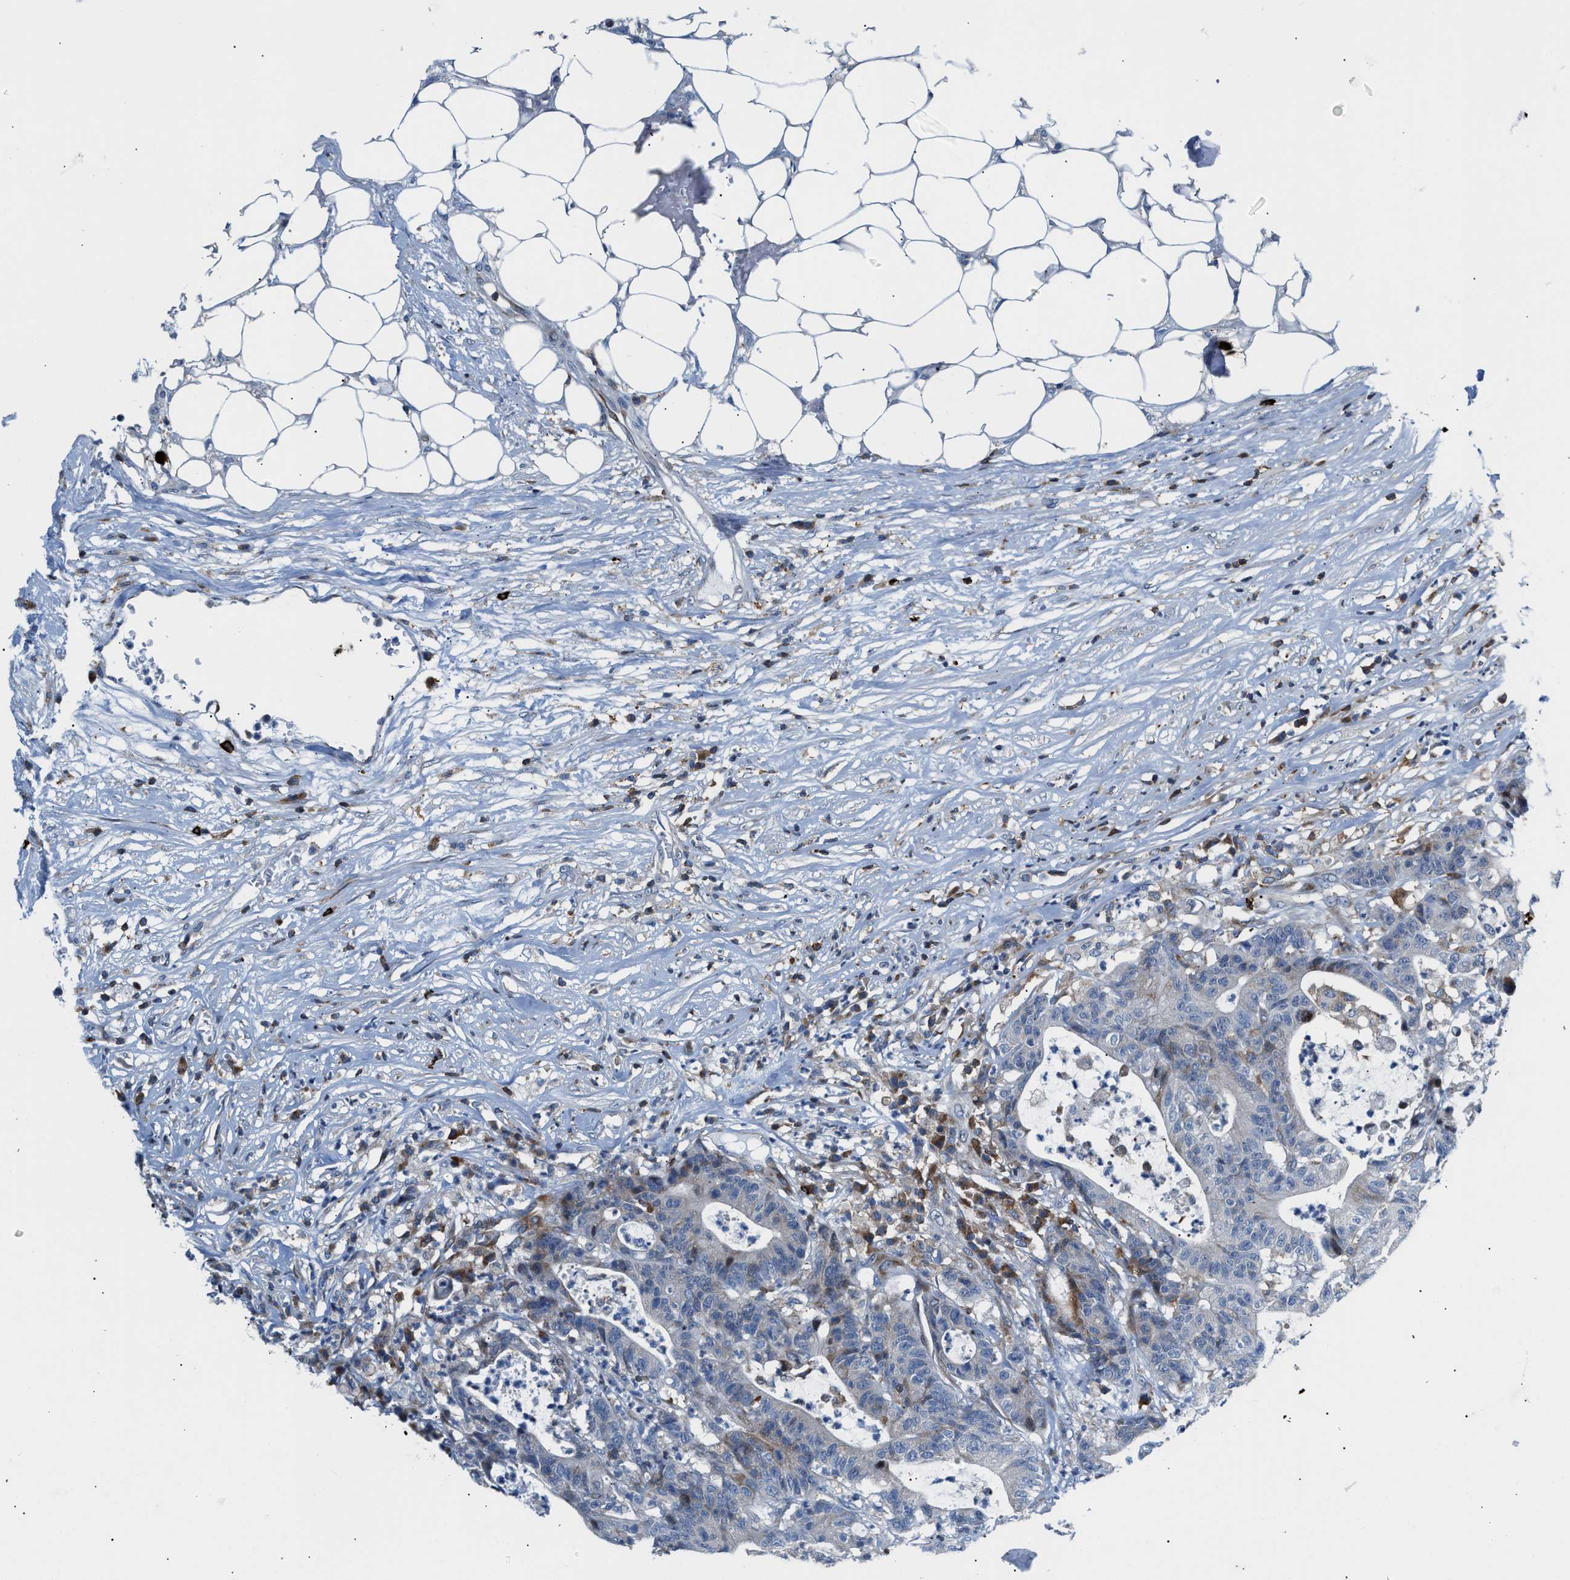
{"staining": {"intensity": "moderate", "quantity": "<25%", "location": "cytoplasmic/membranous"}, "tissue": "colorectal cancer", "cell_type": "Tumor cells", "image_type": "cancer", "snomed": [{"axis": "morphology", "description": "Adenocarcinoma, NOS"}, {"axis": "topography", "description": "Colon"}], "caption": "Colorectal cancer tissue exhibits moderate cytoplasmic/membranous positivity in about <25% of tumor cells (DAB (3,3'-diaminobenzidine) = brown stain, brightfield microscopy at high magnification).", "gene": "ATP9A", "patient": {"sex": "female", "age": 84}}